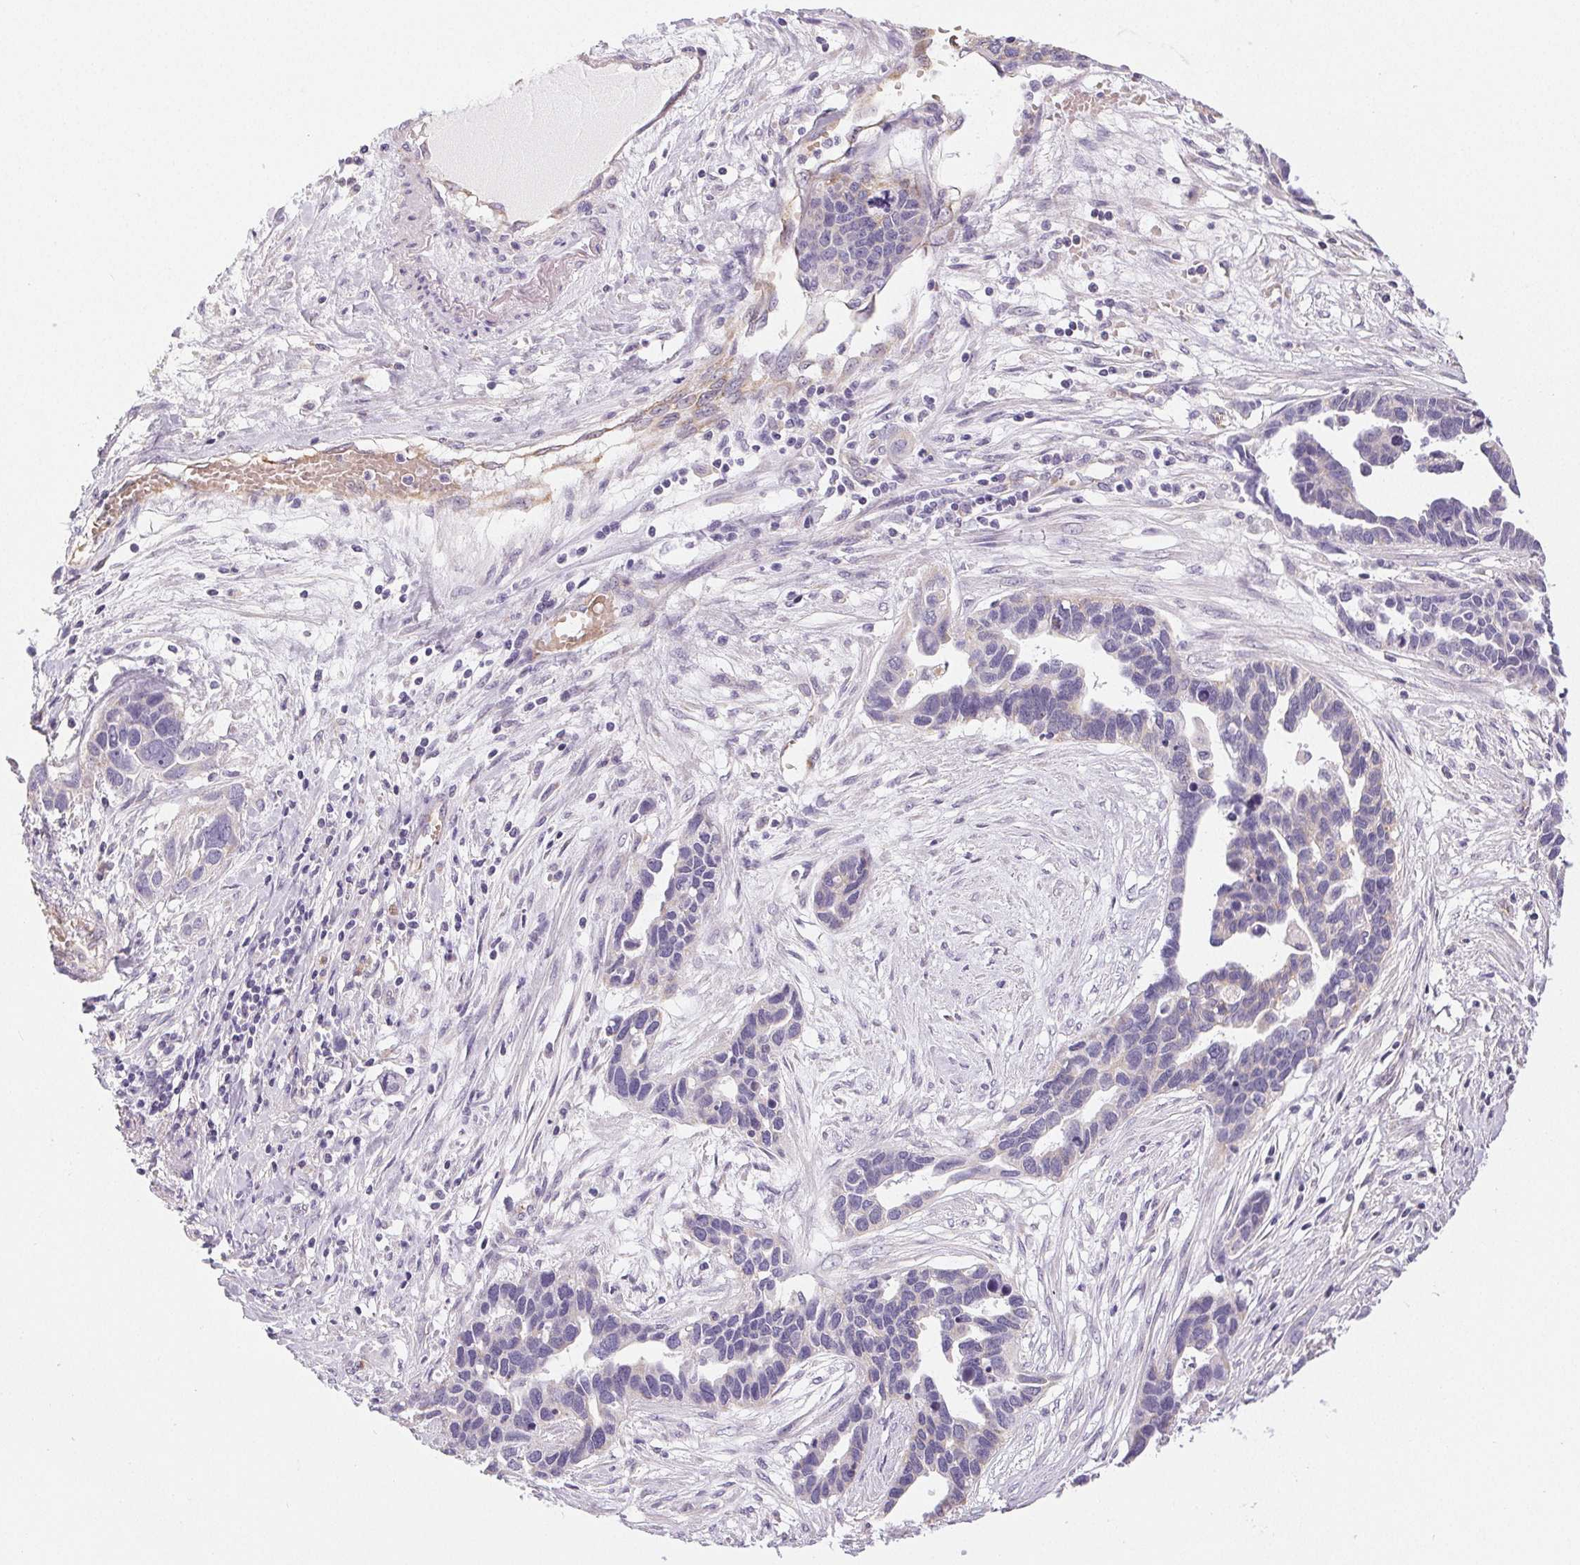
{"staining": {"intensity": "negative", "quantity": "none", "location": "none"}, "tissue": "ovarian cancer", "cell_type": "Tumor cells", "image_type": "cancer", "snomed": [{"axis": "morphology", "description": "Cystadenocarcinoma, serous, NOS"}, {"axis": "topography", "description": "Ovary"}], "caption": "Serous cystadenocarcinoma (ovarian) was stained to show a protein in brown. There is no significant positivity in tumor cells. (Brightfield microscopy of DAB immunohistochemistry at high magnification).", "gene": "SMYD1", "patient": {"sex": "female", "age": 54}}